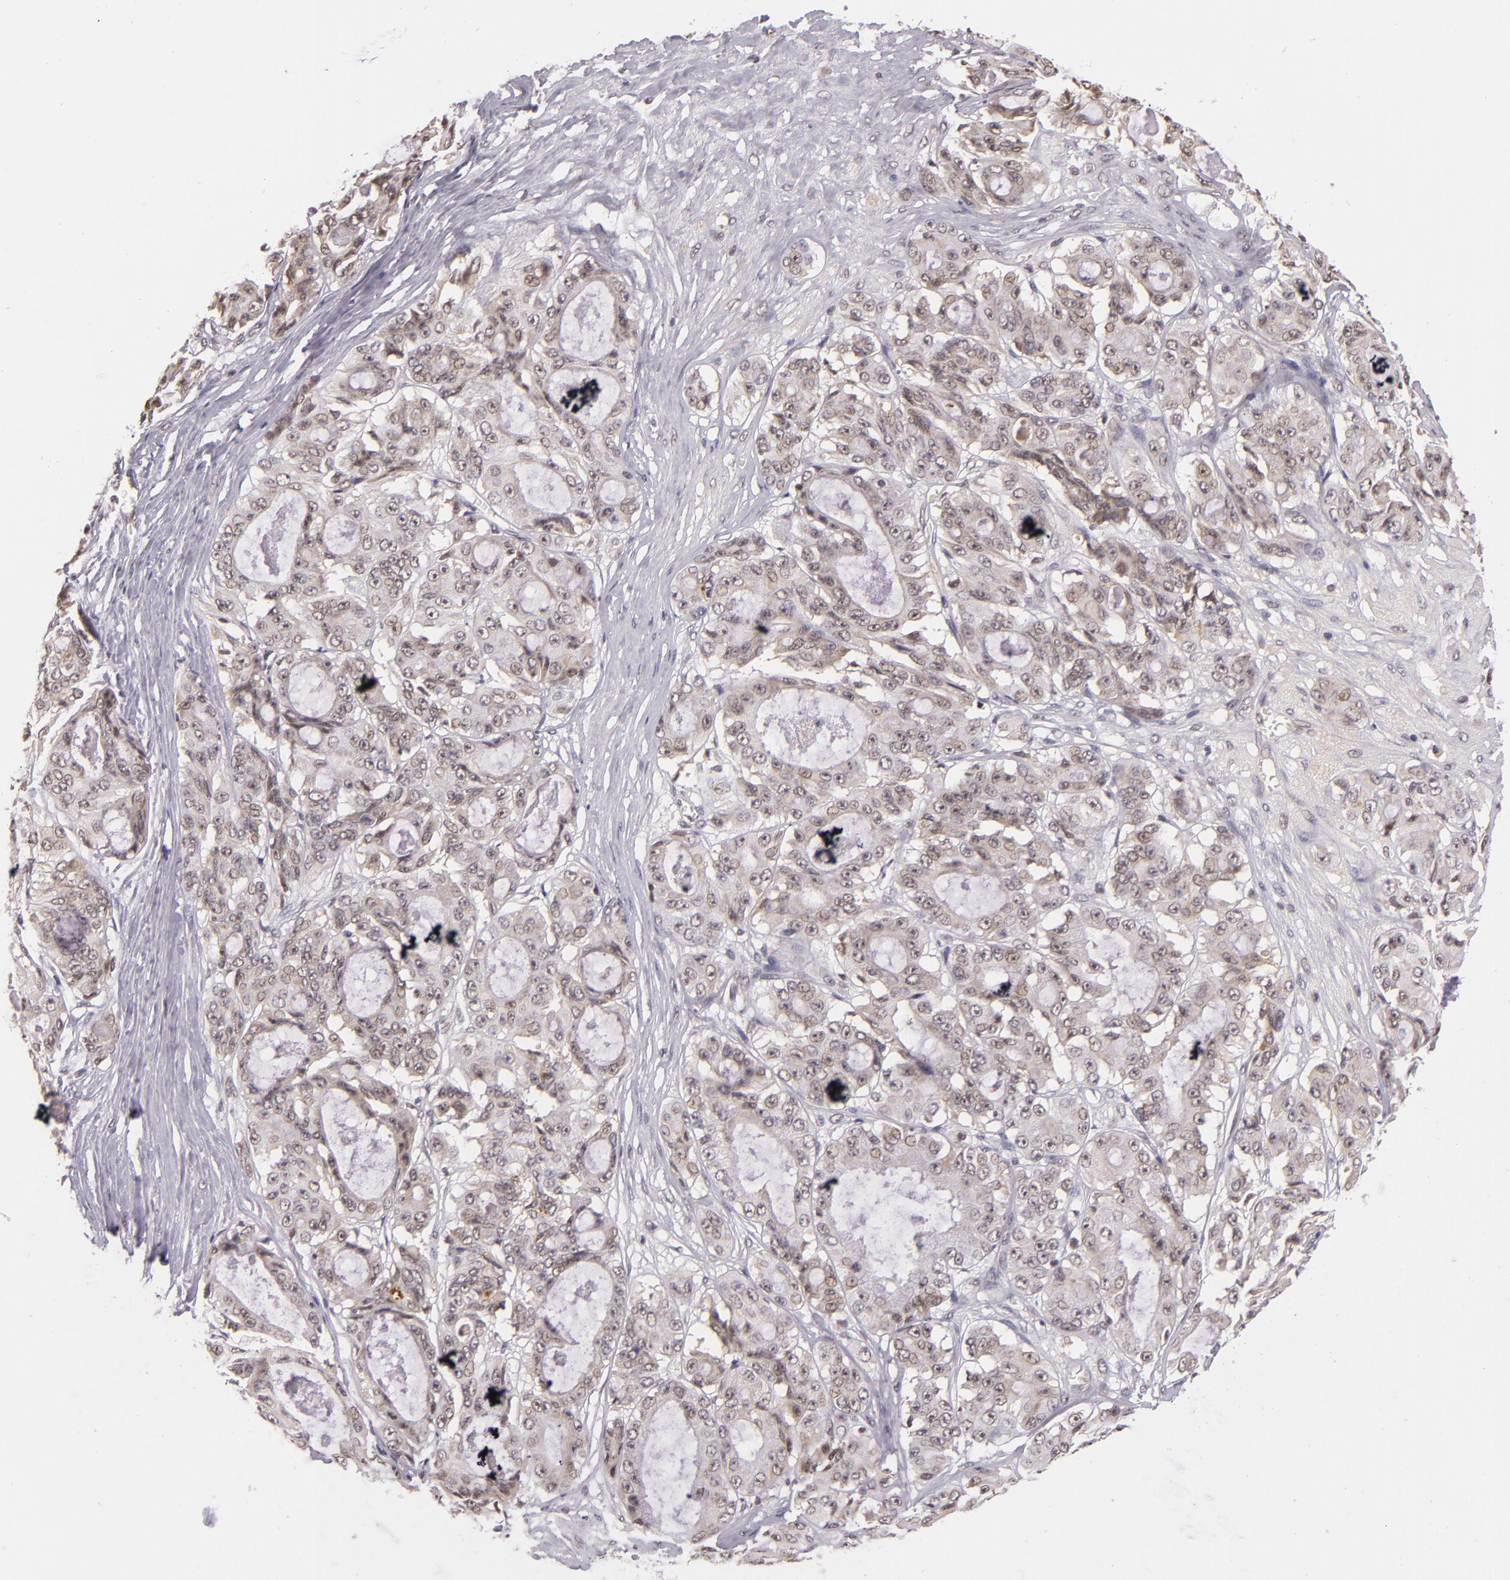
{"staining": {"intensity": "weak", "quantity": "<25%", "location": "nuclear"}, "tissue": "ovarian cancer", "cell_type": "Tumor cells", "image_type": "cancer", "snomed": [{"axis": "morphology", "description": "Carcinoma, endometroid"}, {"axis": "topography", "description": "Ovary"}], "caption": "Immunohistochemical staining of ovarian cancer displays no significant expression in tumor cells.", "gene": "ALX1", "patient": {"sex": "female", "age": 61}}